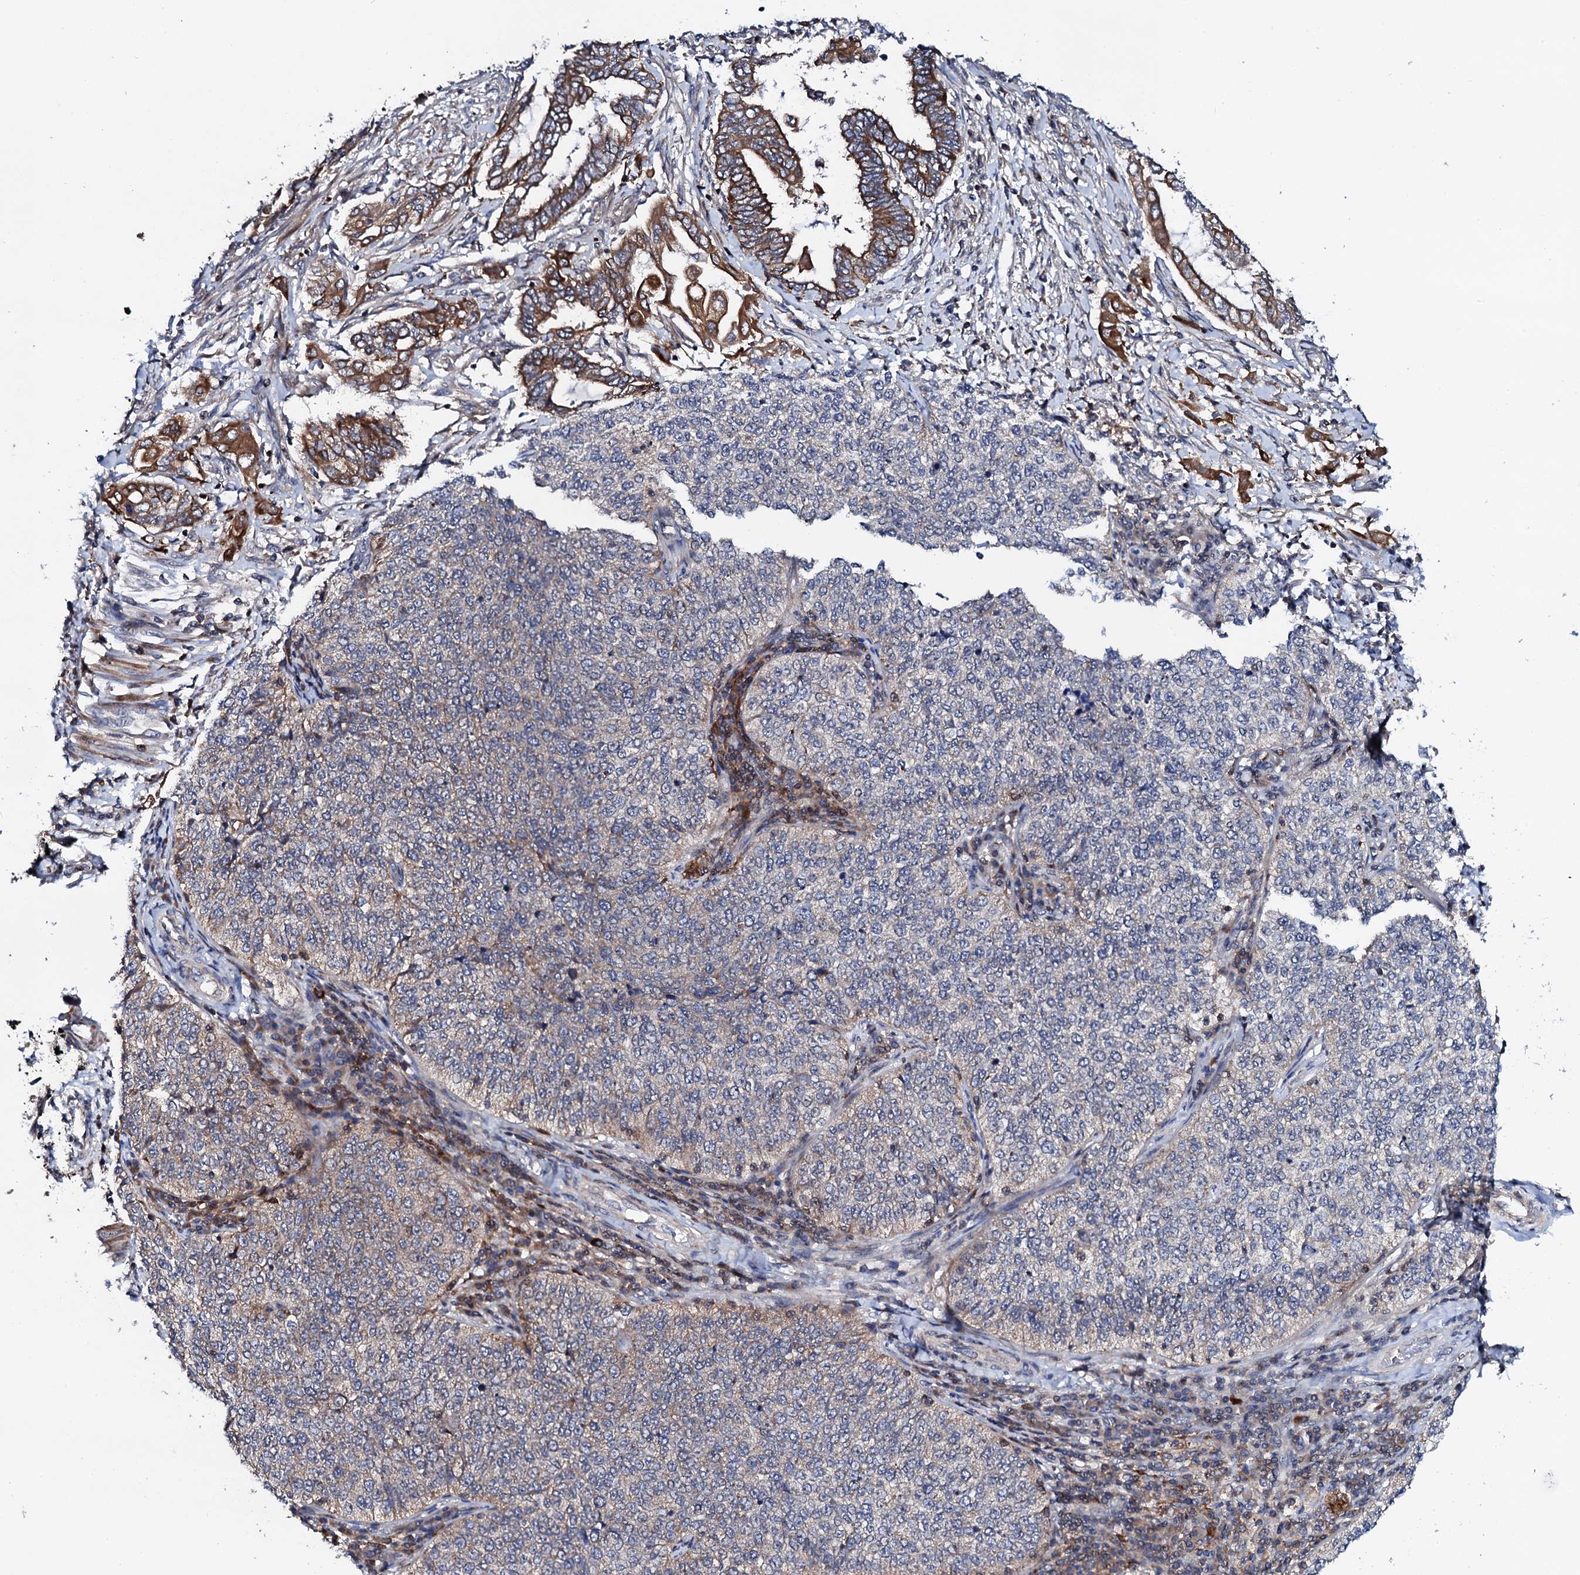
{"staining": {"intensity": "weak", "quantity": "<25%", "location": "cytoplasmic/membranous"}, "tissue": "cervical cancer", "cell_type": "Tumor cells", "image_type": "cancer", "snomed": [{"axis": "morphology", "description": "Squamous cell carcinoma, NOS"}, {"axis": "topography", "description": "Cervix"}], "caption": "There is no significant staining in tumor cells of cervical squamous cell carcinoma. (DAB (3,3'-diaminobenzidine) immunohistochemistry visualized using brightfield microscopy, high magnification).", "gene": "COG4", "patient": {"sex": "female", "age": 35}}